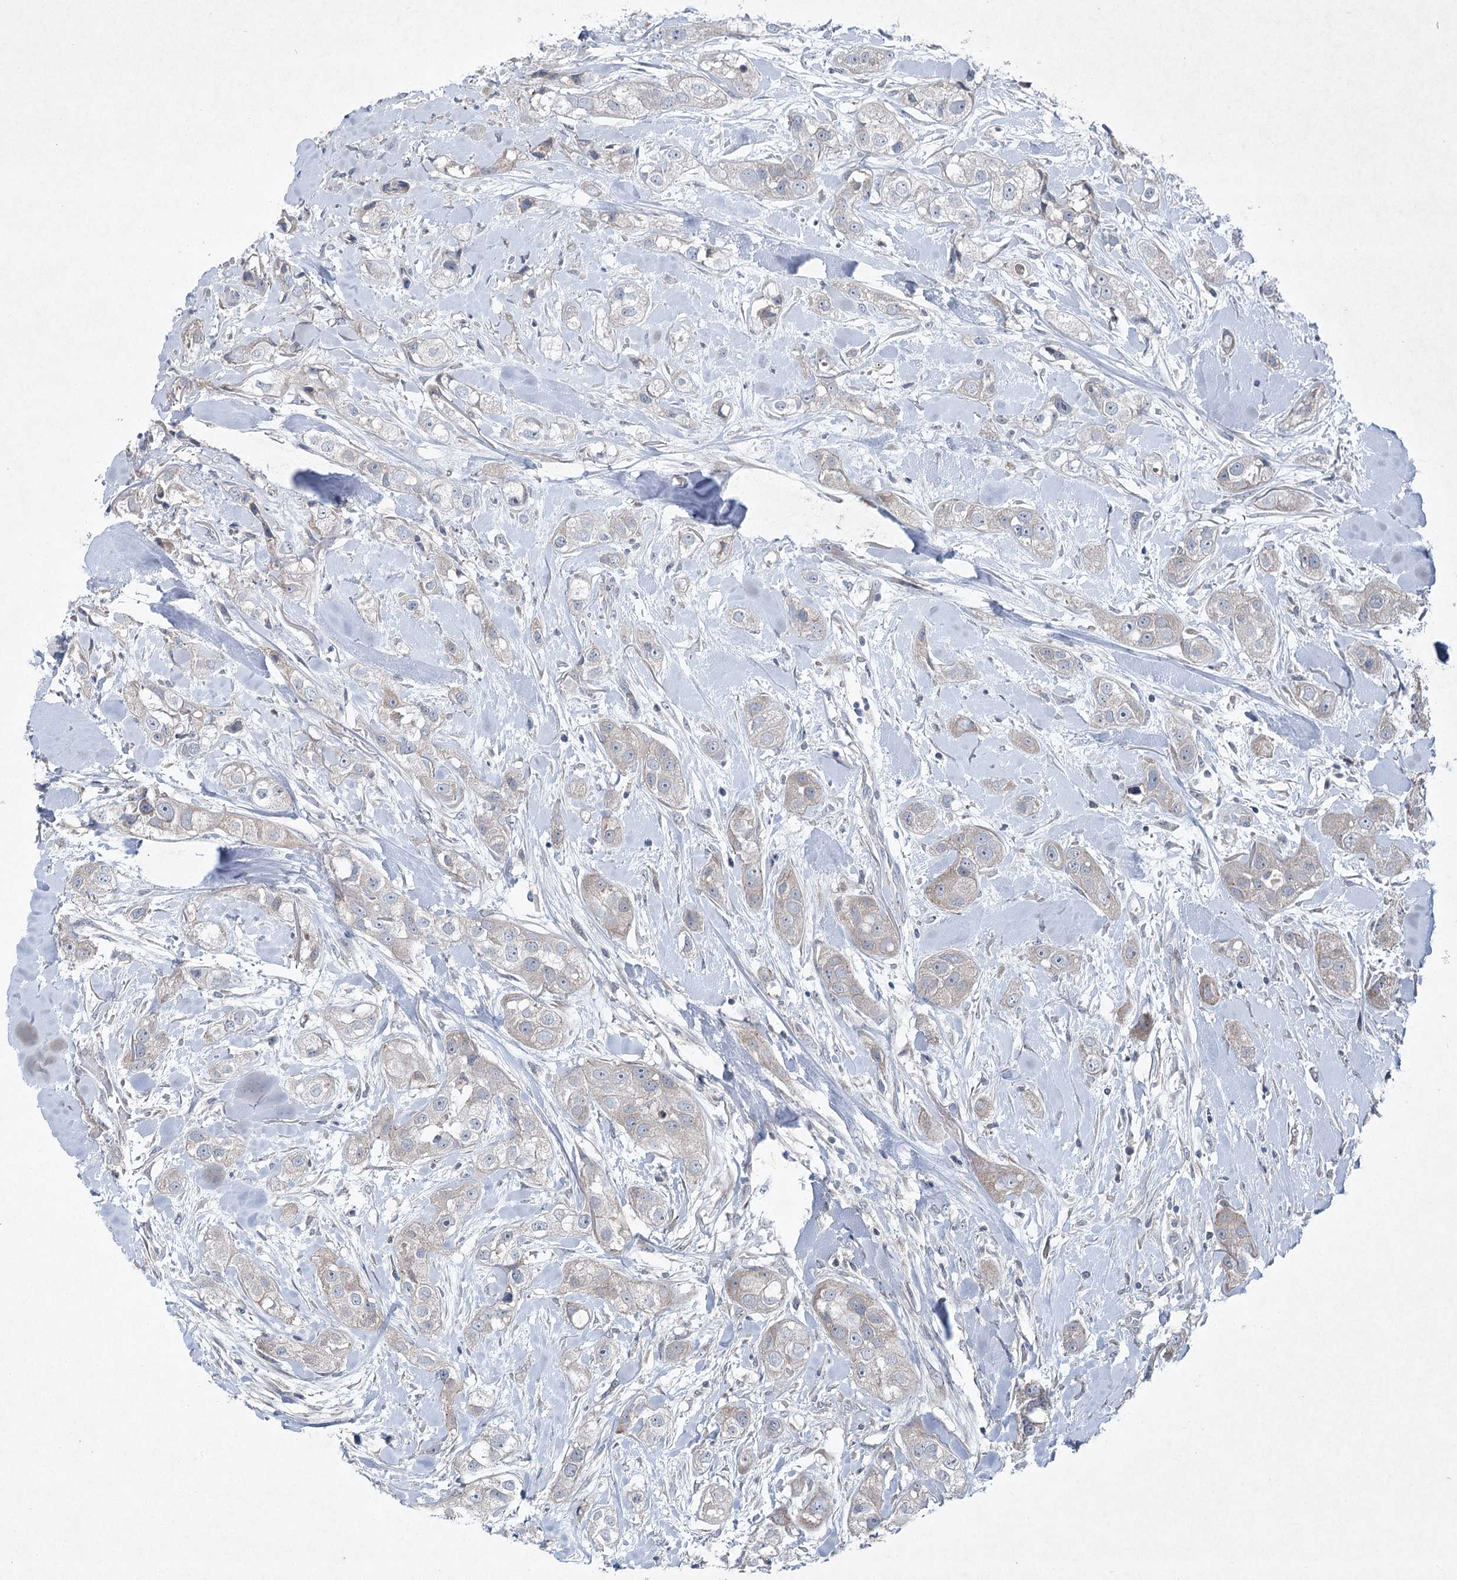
{"staining": {"intensity": "negative", "quantity": "none", "location": "none"}, "tissue": "head and neck cancer", "cell_type": "Tumor cells", "image_type": "cancer", "snomed": [{"axis": "morphology", "description": "Normal tissue, NOS"}, {"axis": "morphology", "description": "Squamous cell carcinoma, NOS"}, {"axis": "topography", "description": "Skeletal muscle"}, {"axis": "topography", "description": "Head-Neck"}], "caption": "The IHC histopathology image has no significant staining in tumor cells of head and neck cancer tissue. (Immunohistochemistry, brightfield microscopy, high magnification).", "gene": "PLA2G12A", "patient": {"sex": "male", "age": 51}}